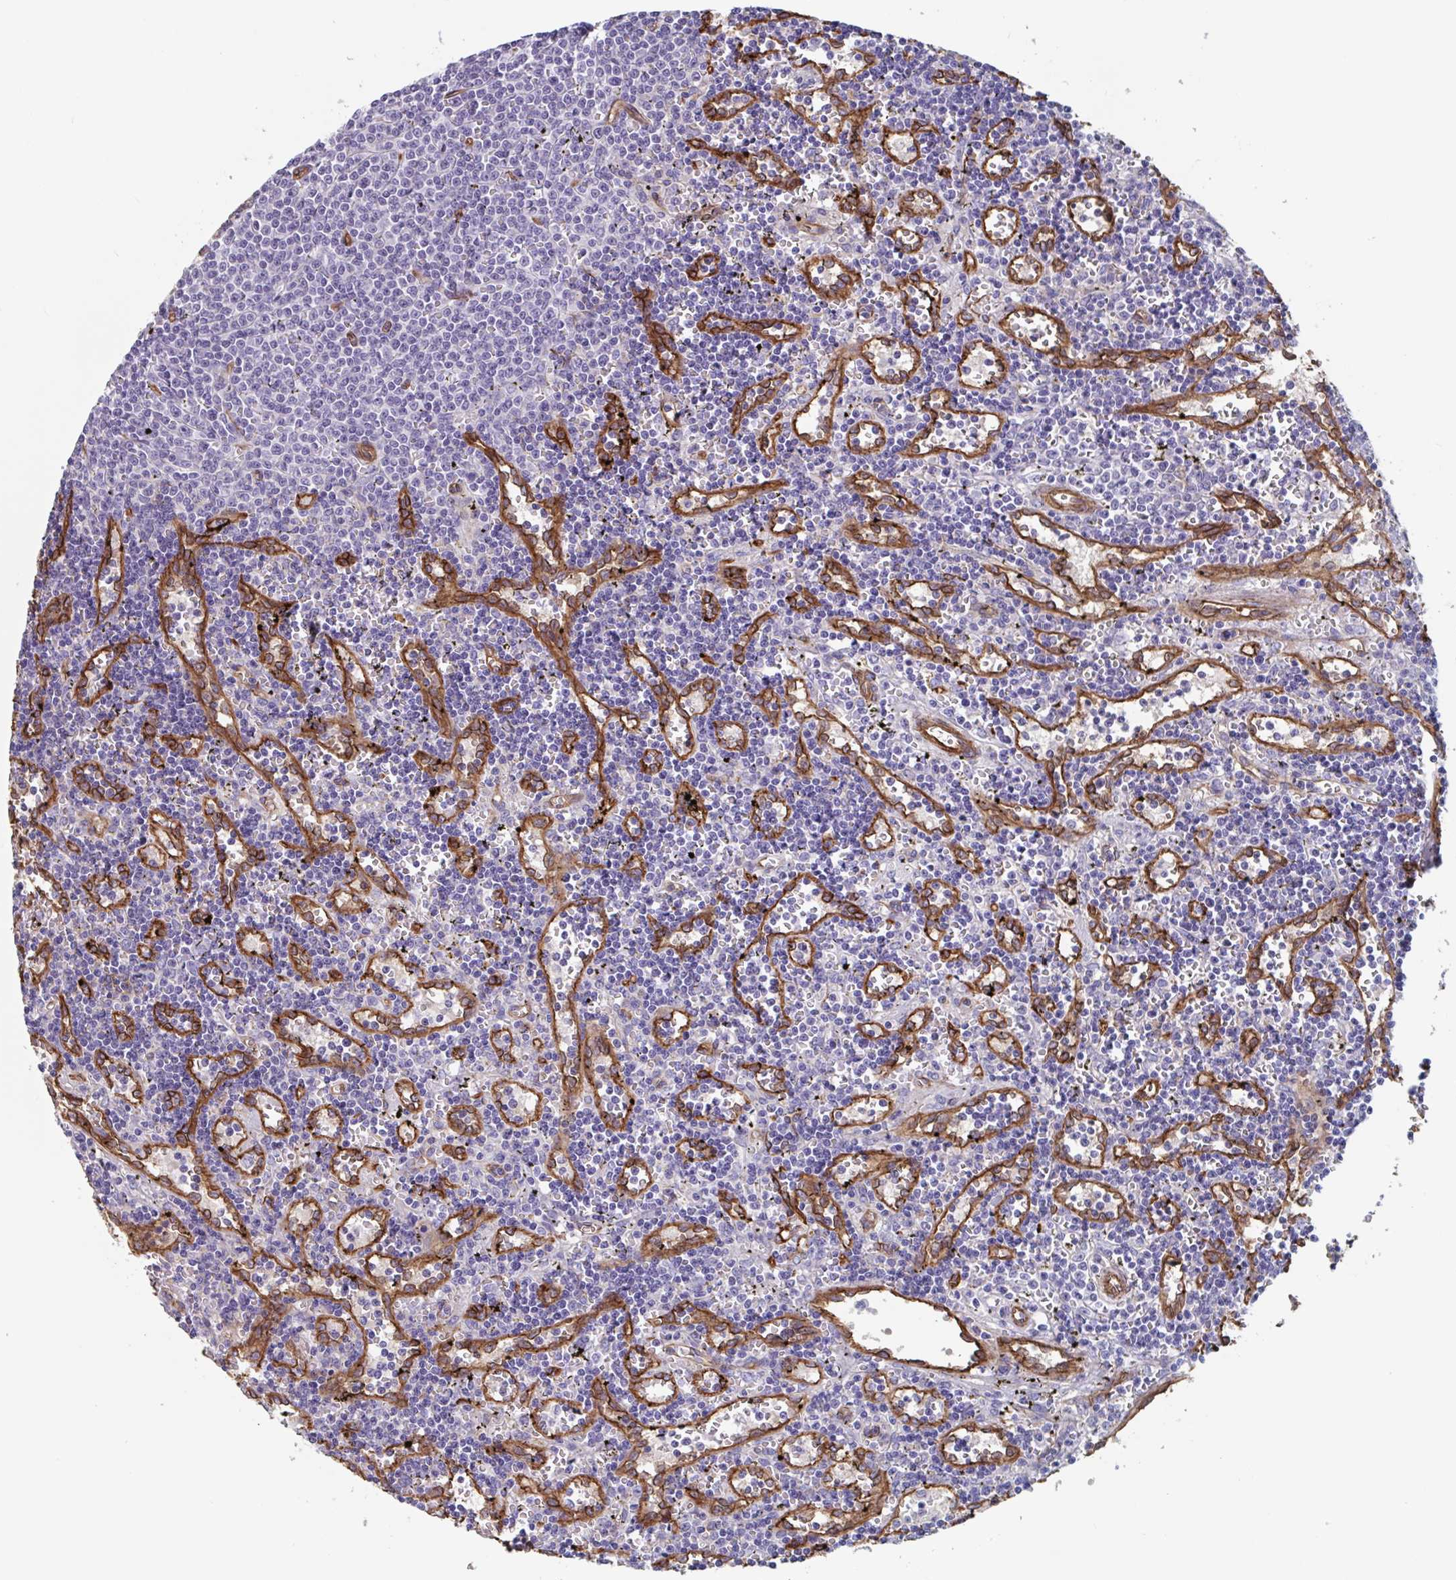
{"staining": {"intensity": "negative", "quantity": "none", "location": "none"}, "tissue": "lymphoma", "cell_type": "Tumor cells", "image_type": "cancer", "snomed": [{"axis": "morphology", "description": "Malignant lymphoma, non-Hodgkin's type, Low grade"}, {"axis": "topography", "description": "Spleen"}], "caption": "Immunohistochemistry (IHC) image of human low-grade malignant lymphoma, non-Hodgkin's type stained for a protein (brown), which demonstrates no positivity in tumor cells.", "gene": "CITED4", "patient": {"sex": "male", "age": 60}}